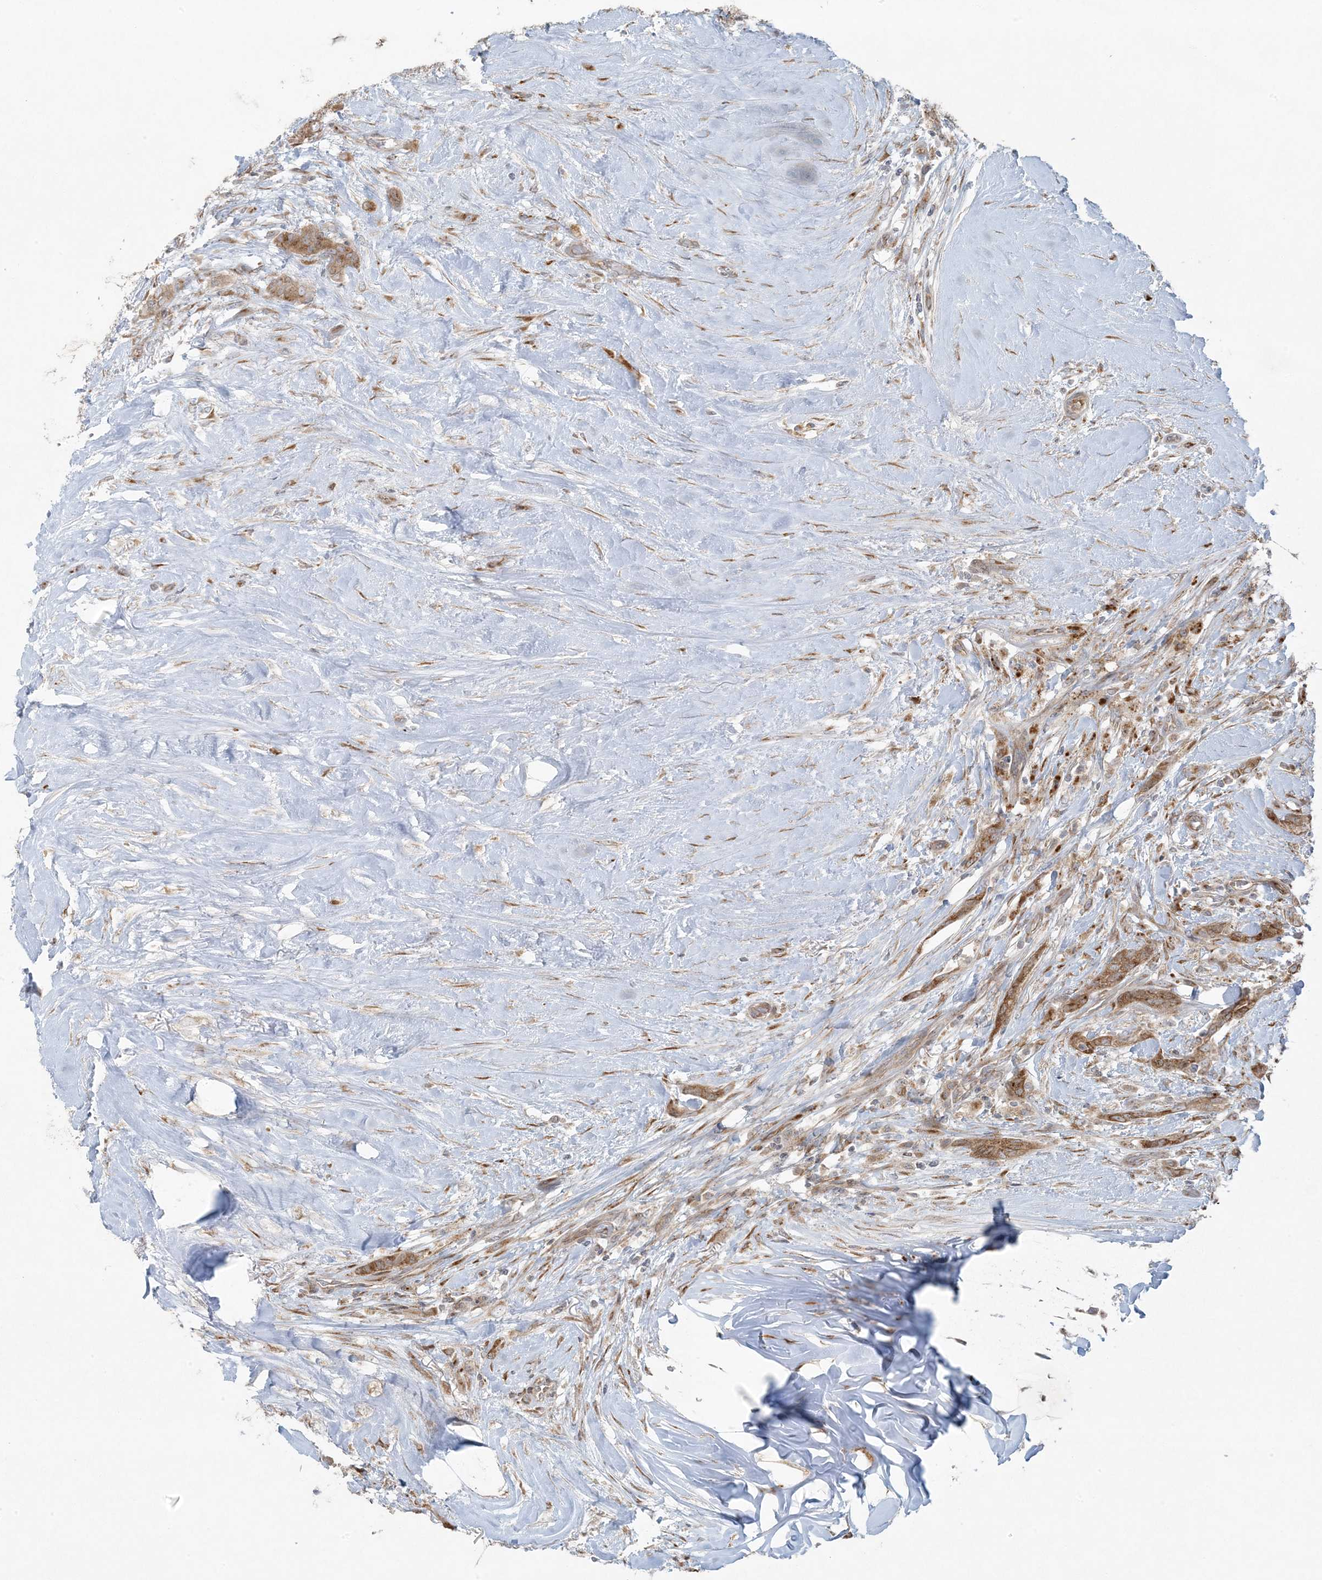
{"staining": {"intensity": "moderate", "quantity": ">75%", "location": "cytoplasmic/membranous"}, "tissue": "thyroid cancer", "cell_type": "Tumor cells", "image_type": "cancer", "snomed": [{"axis": "morphology", "description": "Papillary adenocarcinoma, NOS"}, {"axis": "topography", "description": "Thyroid gland"}], "caption": "The histopathology image demonstrates staining of thyroid cancer (papillary adenocarcinoma), revealing moderate cytoplasmic/membranous protein positivity (brown color) within tumor cells. Immunohistochemistry (ihc) stains the protein in brown and the nuclei are stained blue.", "gene": "ZNF263", "patient": {"sex": "female", "age": 59}}